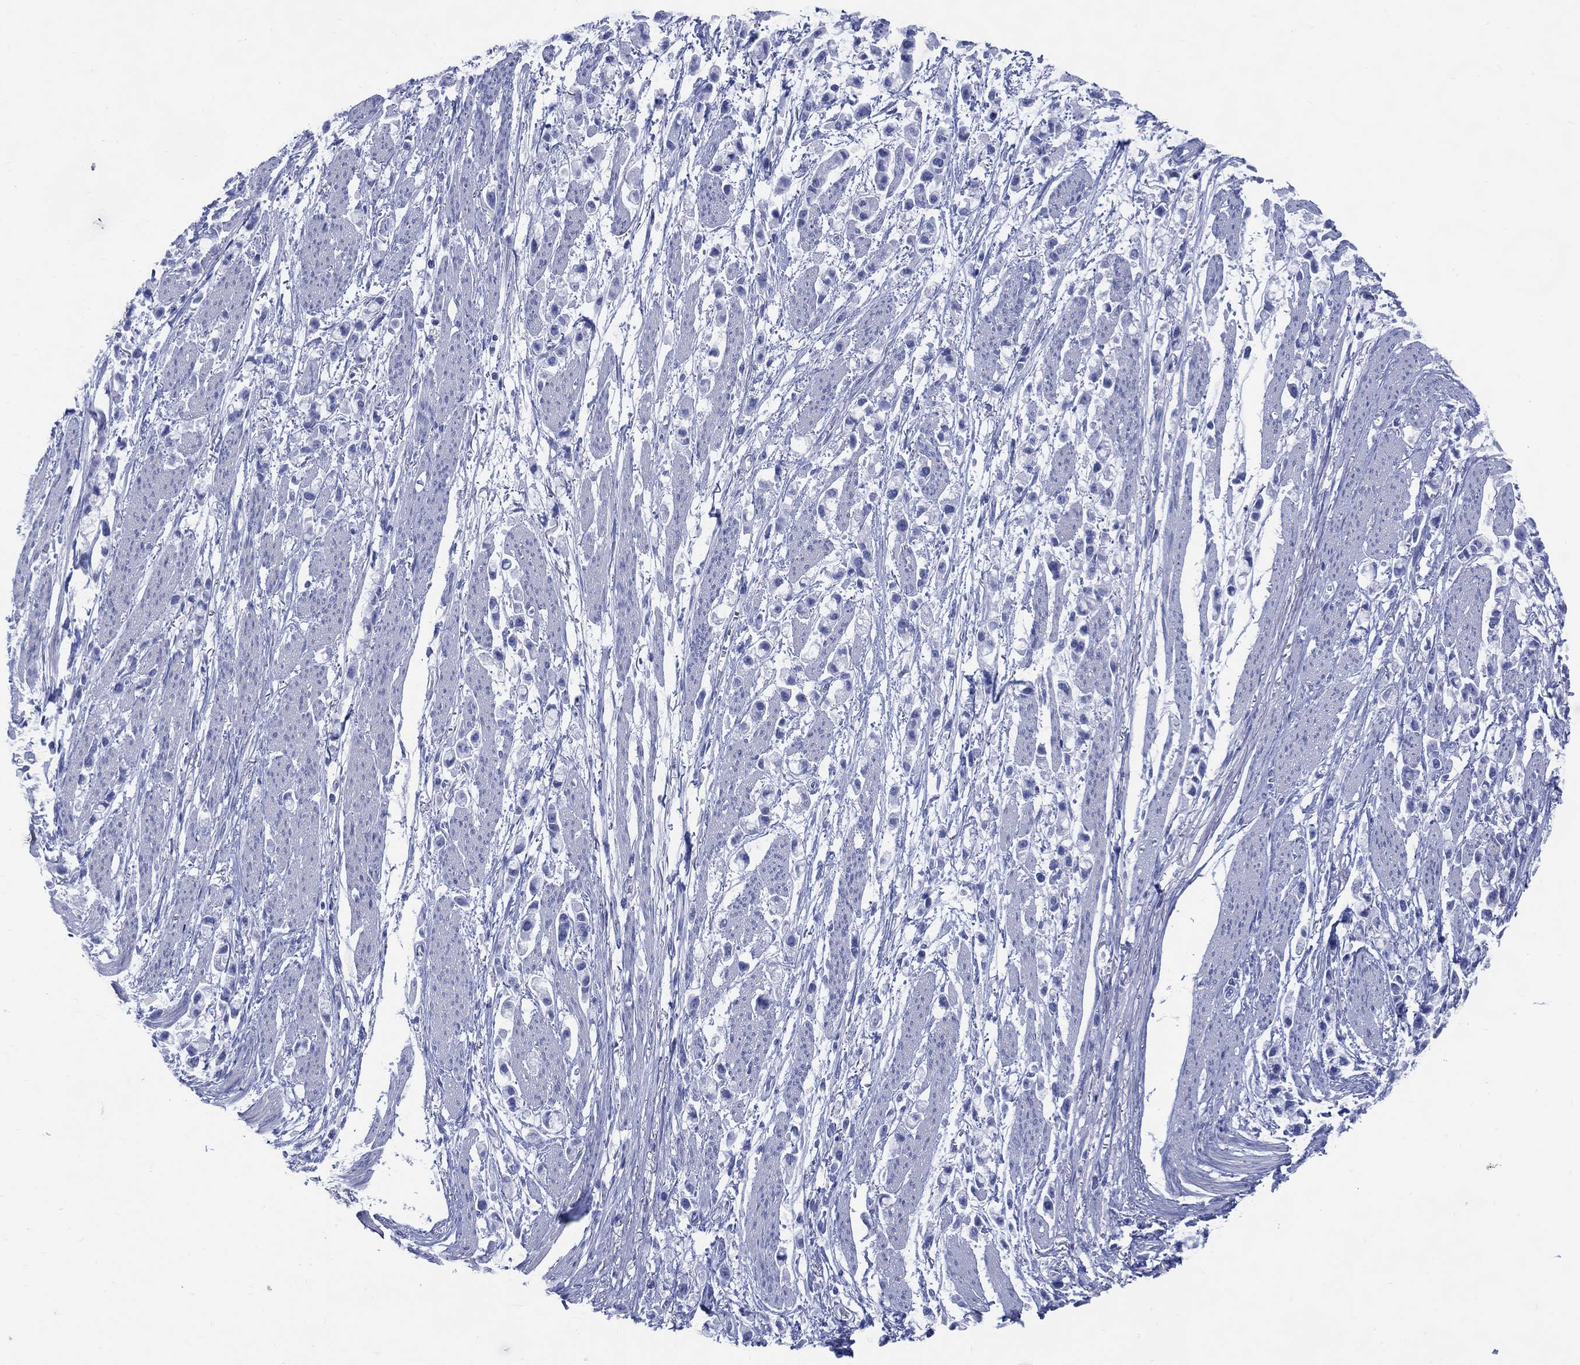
{"staining": {"intensity": "negative", "quantity": "none", "location": "none"}, "tissue": "stomach cancer", "cell_type": "Tumor cells", "image_type": "cancer", "snomed": [{"axis": "morphology", "description": "Adenocarcinoma, NOS"}, {"axis": "topography", "description": "Stomach"}], "caption": "Tumor cells show no significant positivity in stomach adenocarcinoma. The staining is performed using DAB (3,3'-diaminobenzidine) brown chromogen with nuclei counter-stained in using hematoxylin.", "gene": "LRRD1", "patient": {"sex": "female", "age": 81}}